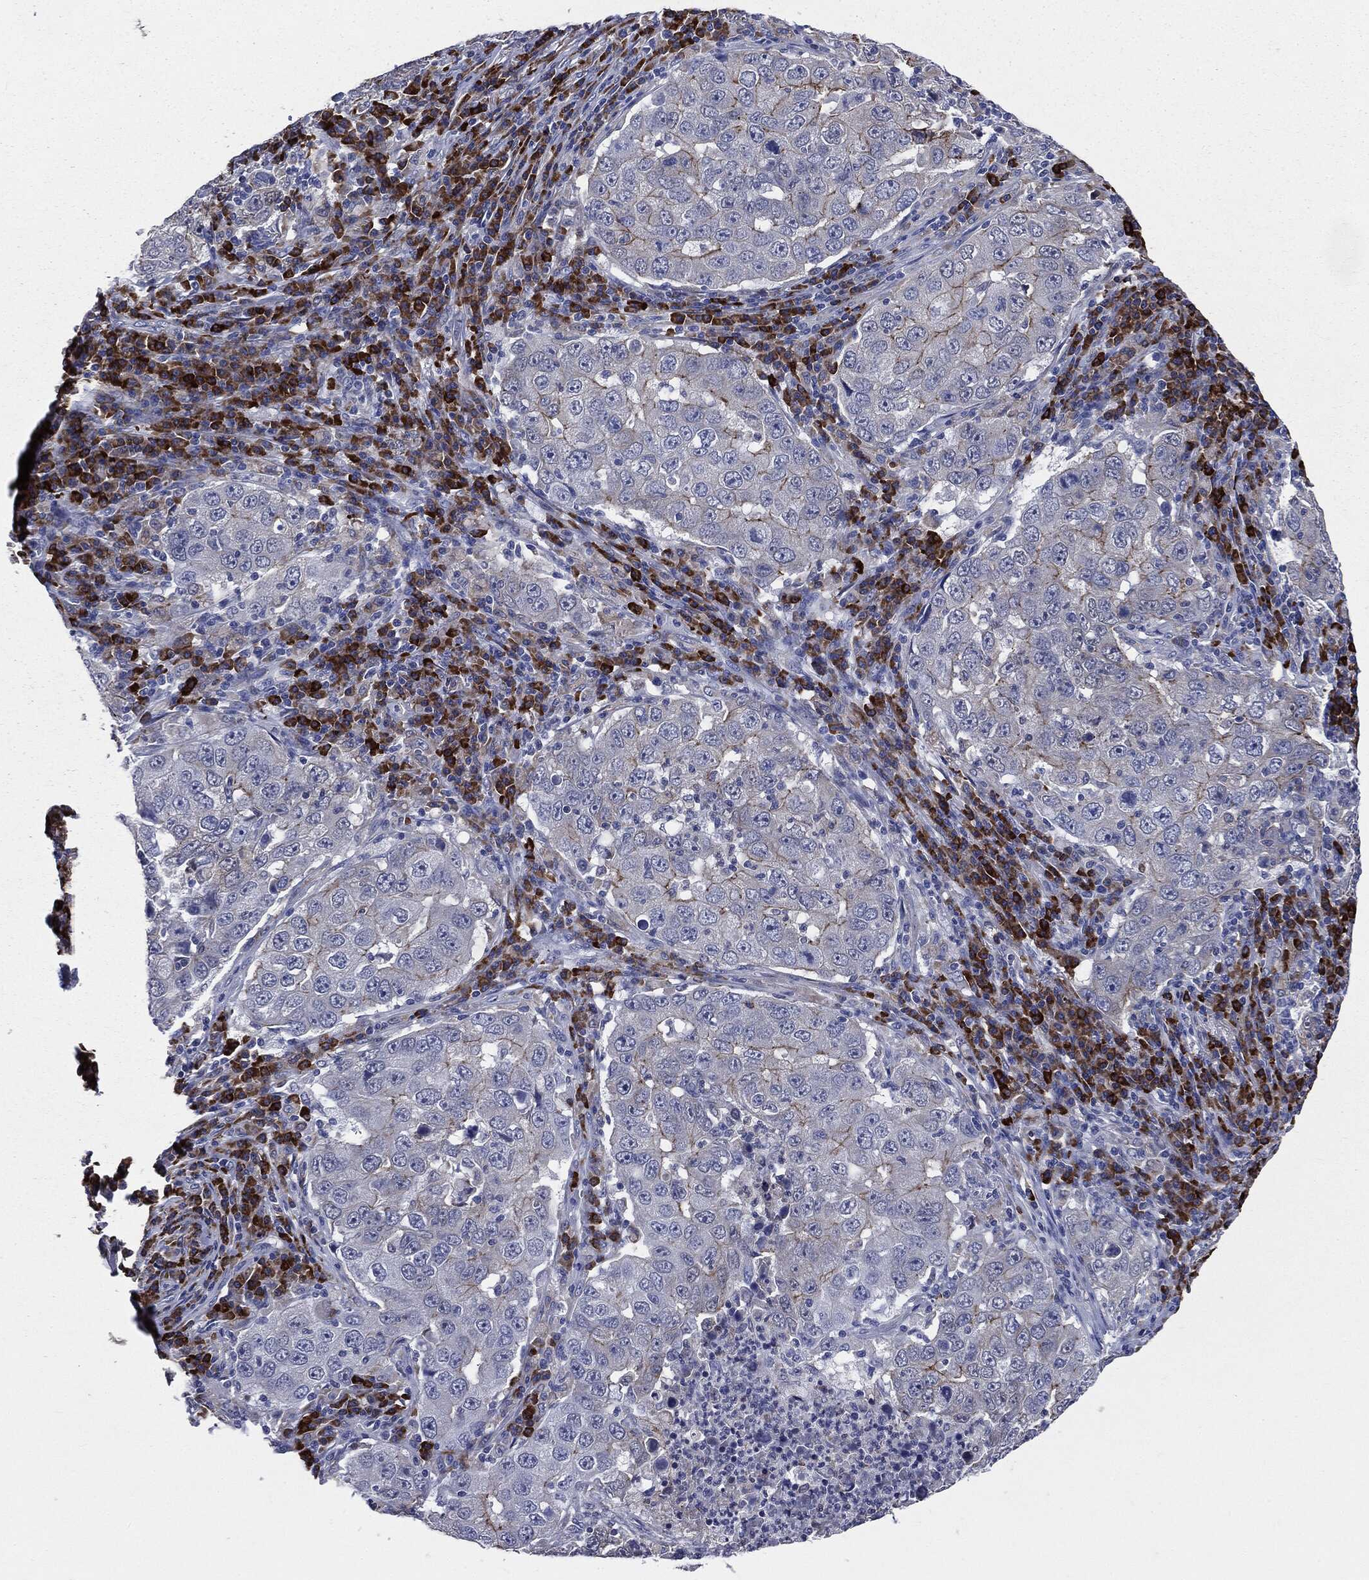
{"staining": {"intensity": "moderate", "quantity": "<25%", "location": "cytoplasmic/membranous"}, "tissue": "lung cancer", "cell_type": "Tumor cells", "image_type": "cancer", "snomed": [{"axis": "morphology", "description": "Adenocarcinoma, NOS"}, {"axis": "topography", "description": "Lung"}], "caption": "Moderate cytoplasmic/membranous expression for a protein is appreciated in about <25% of tumor cells of adenocarcinoma (lung) using immunohistochemistry (IHC).", "gene": "PTGS2", "patient": {"sex": "male", "age": 73}}